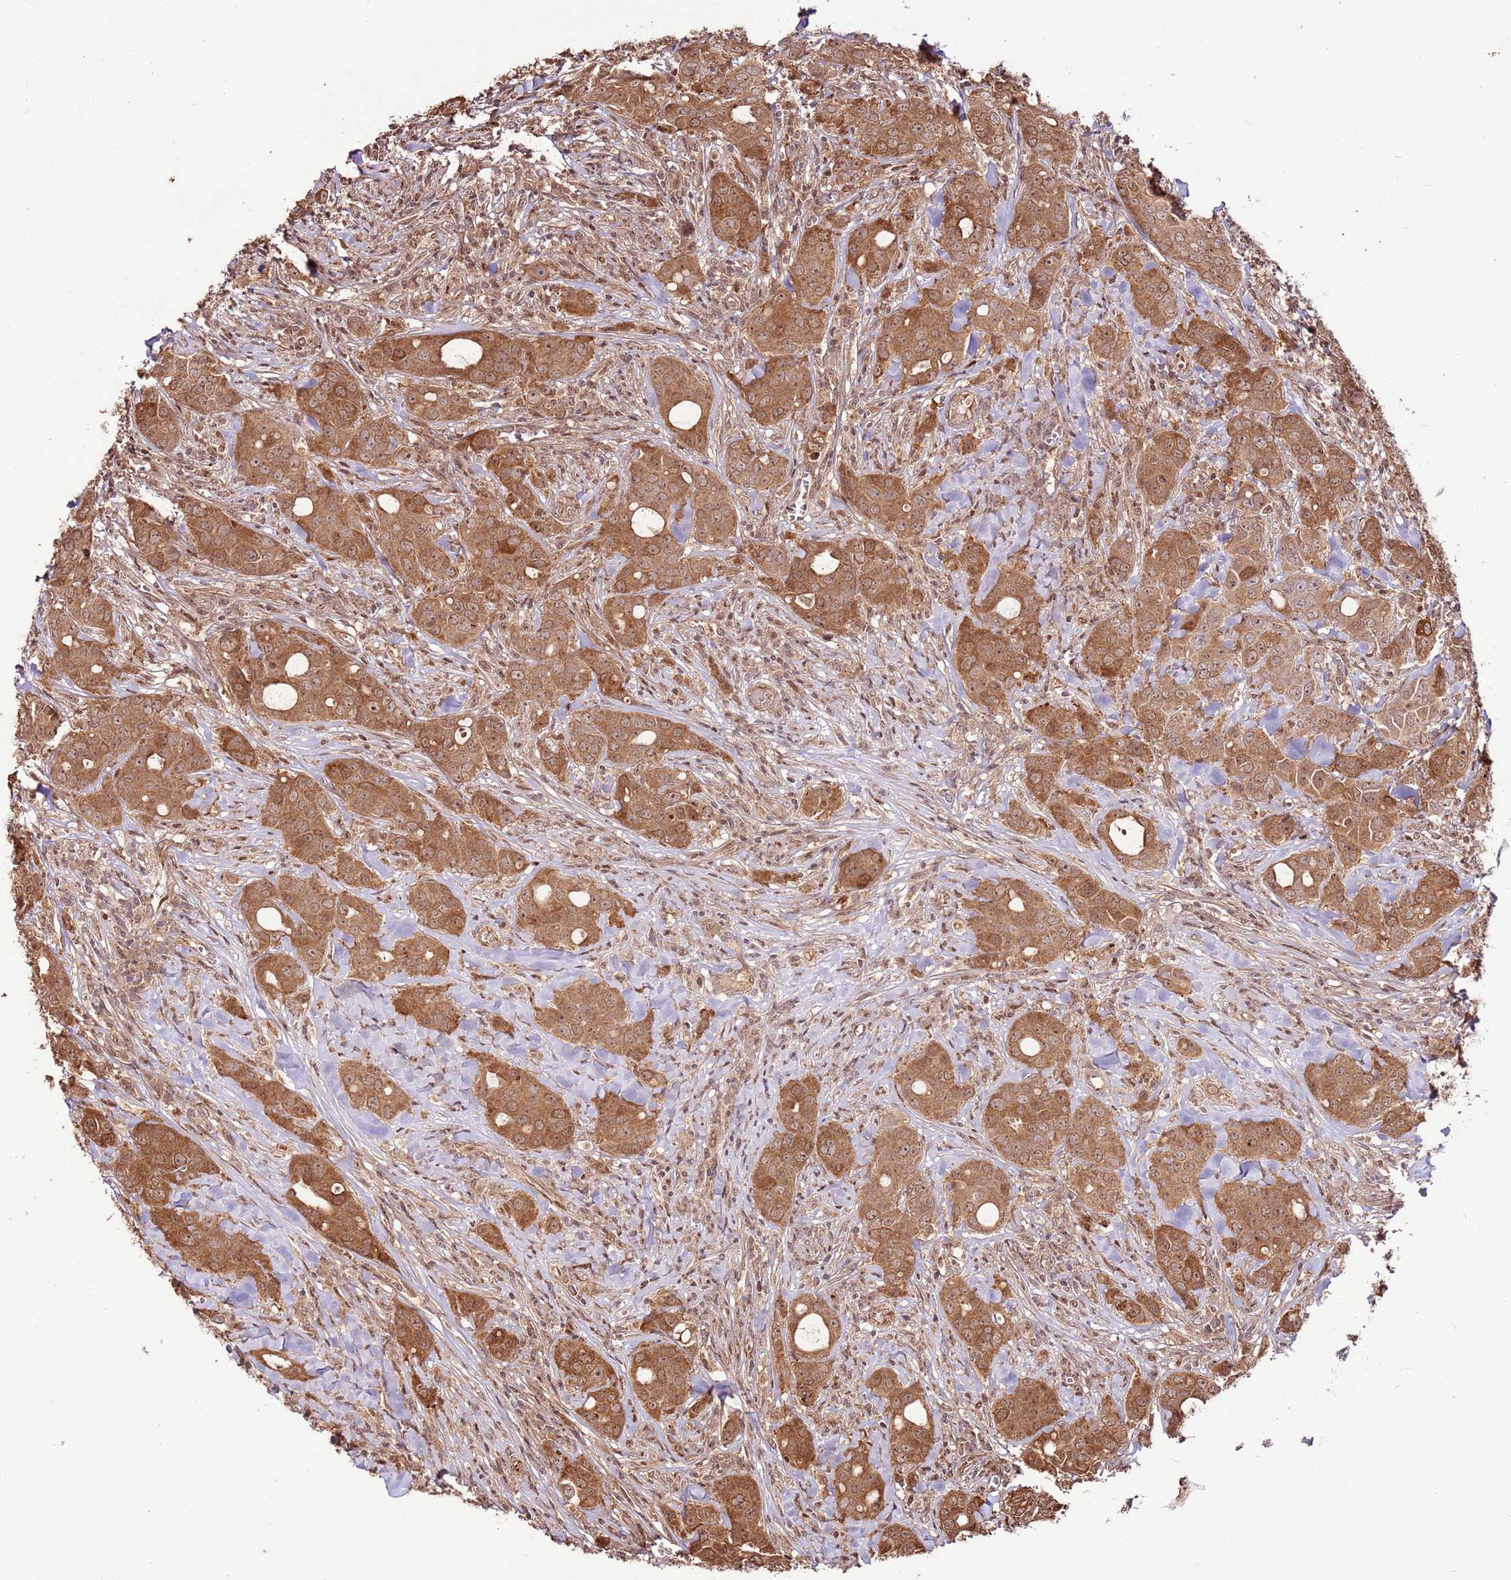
{"staining": {"intensity": "moderate", "quantity": ">75%", "location": "cytoplasmic/membranous,nuclear"}, "tissue": "breast cancer", "cell_type": "Tumor cells", "image_type": "cancer", "snomed": [{"axis": "morphology", "description": "Duct carcinoma"}, {"axis": "topography", "description": "Breast"}], "caption": "A photomicrograph showing moderate cytoplasmic/membranous and nuclear expression in approximately >75% of tumor cells in breast infiltrating ductal carcinoma, as visualized by brown immunohistochemical staining.", "gene": "CCDC112", "patient": {"sex": "female", "age": 43}}